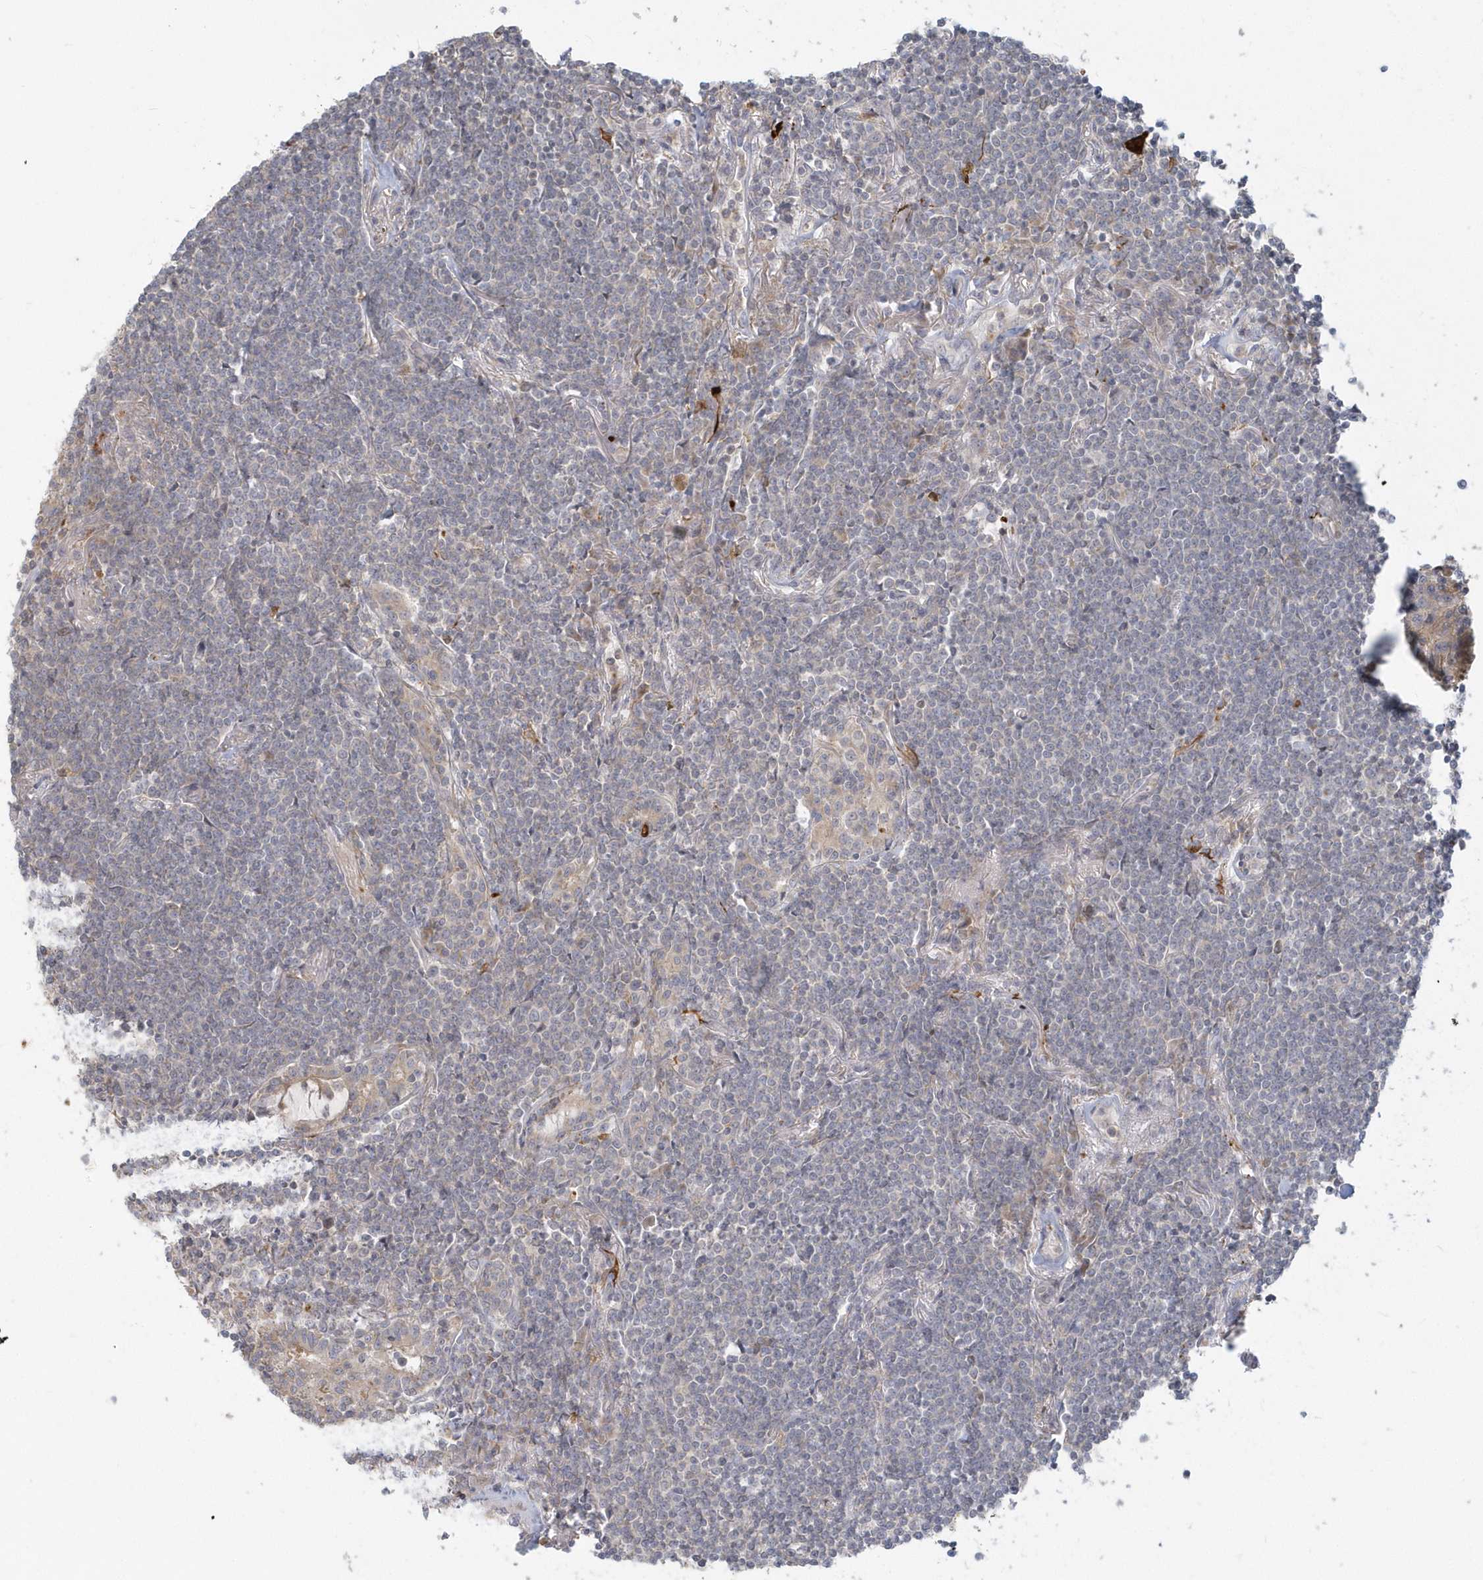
{"staining": {"intensity": "negative", "quantity": "none", "location": "none"}, "tissue": "lymphoma", "cell_type": "Tumor cells", "image_type": "cancer", "snomed": [{"axis": "morphology", "description": "Malignant lymphoma, non-Hodgkin's type, Low grade"}, {"axis": "topography", "description": "Lung"}], "caption": "Immunohistochemistry (IHC) photomicrograph of low-grade malignant lymphoma, non-Hodgkin's type stained for a protein (brown), which displays no expression in tumor cells.", "gene": "NAPB", "patient": {"sex": "female", "age": 71}}